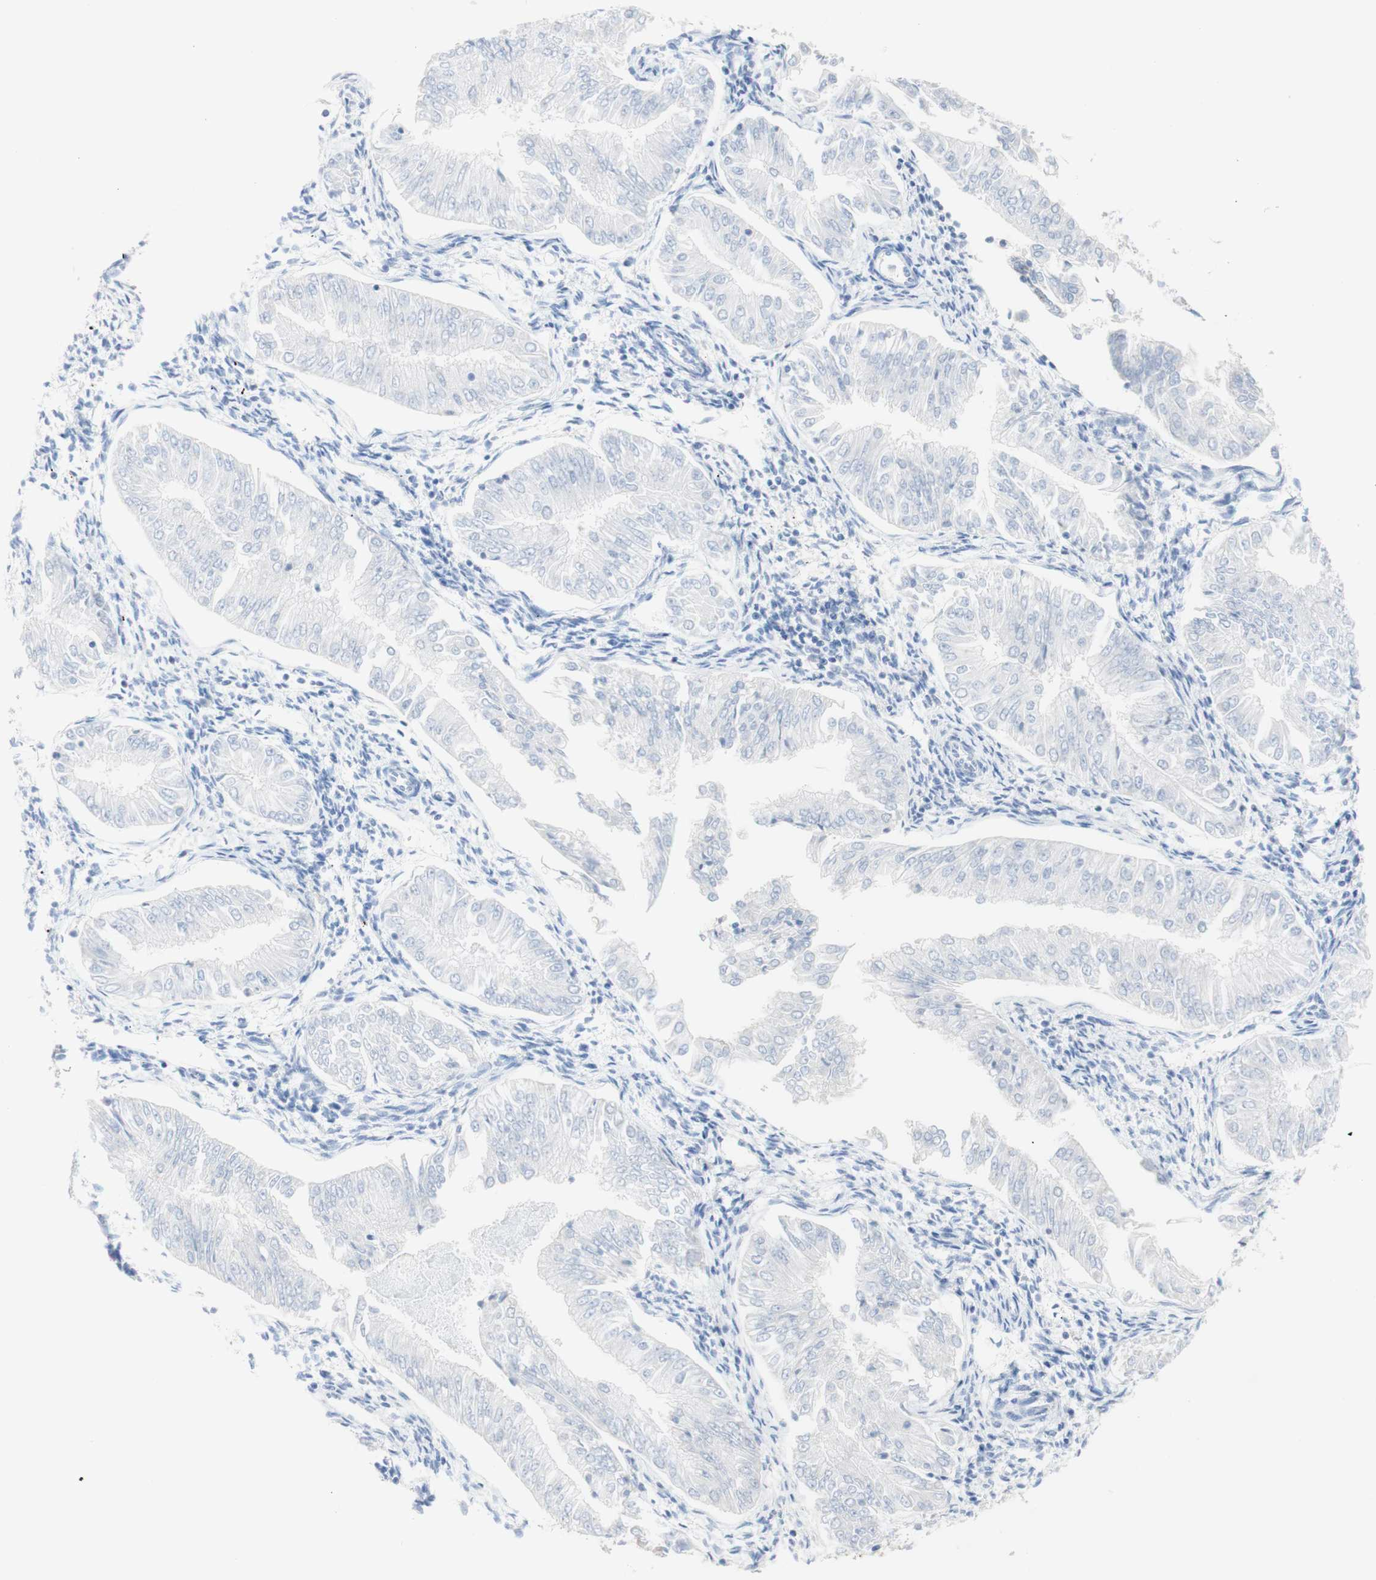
{"staining": {"intensity": "negative", "quantity": "none", "location": "none"}, "tissue": "endometrial cancer", "cell_type": "Tumor cells", "image_type": "cancer", "snomed": [{"axis": "morphology", "description": "Adenocarcinoma, NOS"}, {"axis": "topography", "description": "Endometrium"}], "caption": "Endometrial cancer was stained to show a protein in brown. There is no significant staining in tumor cells.", "gene": "DSC2", "patient": {"sex": "female", "age": 53}}